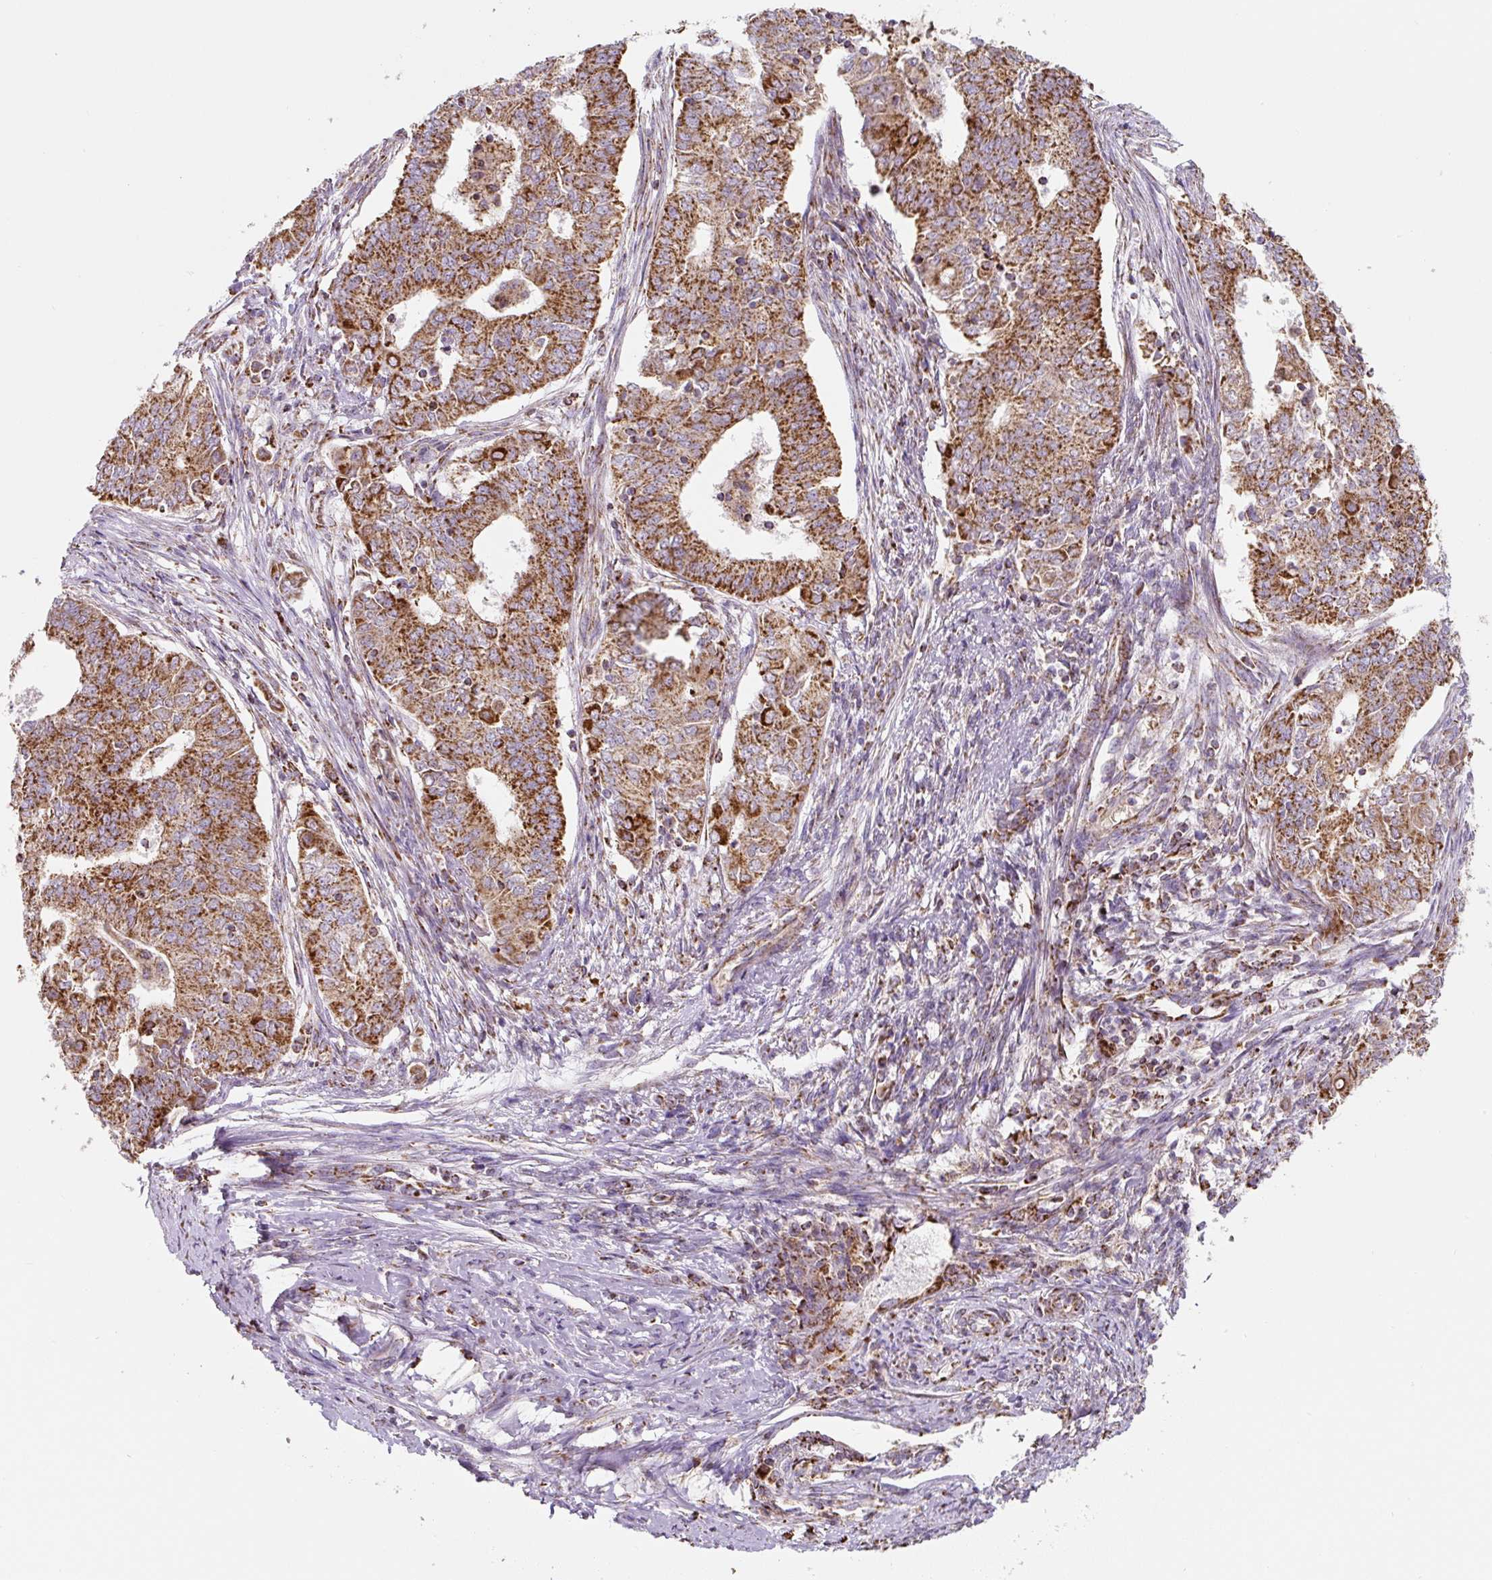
{"staining": {"intensity": "strong", "quantity": ">75%", "location": "cytoplasmic/membranous"}, "tissue": "endometrial cancer", "cell_type": "Tumor cells", "image_type": "cancer", "snomed": [{"axis": "morphology", "description": "Adenocarcinoma, NOS"}, {"axis": "topography", "description": "Endometrium"}], "caption": "The image reveals immunohistochemical staining of endometrial cancer. There is strong cytoplasmic/membranous staining is seen in about >75% of tumor cells.", "gene": "MT-CO2", "patient": {"sex": "female", "age": 62}}